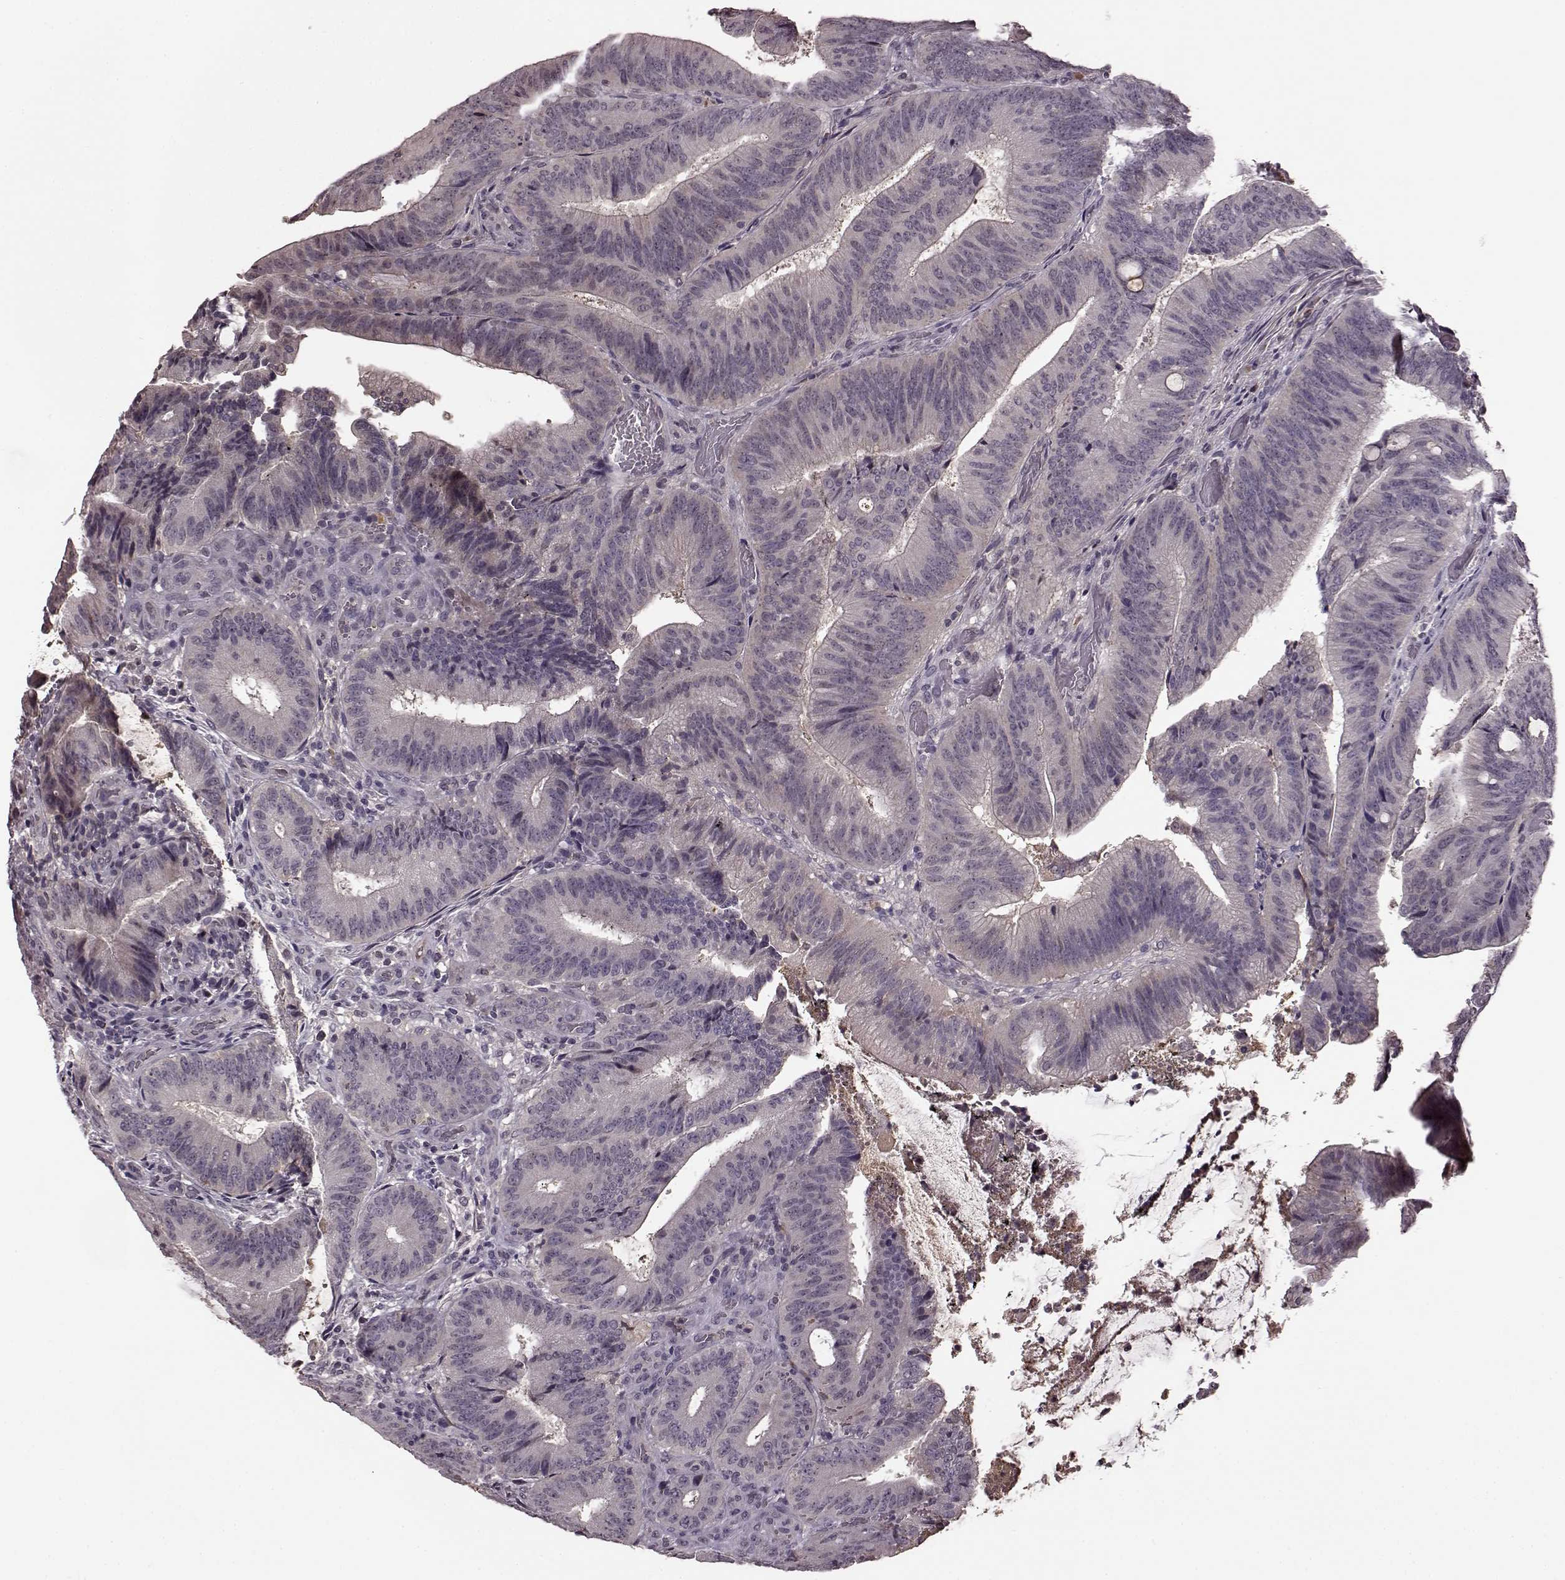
{"staining": {"intensity": "negative", "quantity": "none", "location": "none"}, "tissue": "colorectal cancer", "cell_type": "Tumor cells", "image_type": "cancer", "snomed": [{"axis": "morphology", "description": "Adenocarcinoma, NOS"}, {"axis": "topography", "description": "Colon"}], "caption": "This is a micrograph of immunohistochemistry (IHC) staining of colorectal cancer, which shows no positivity in tumor cells.", "gene": "NRL", "patient": {"sex": "female", "age": 43}}